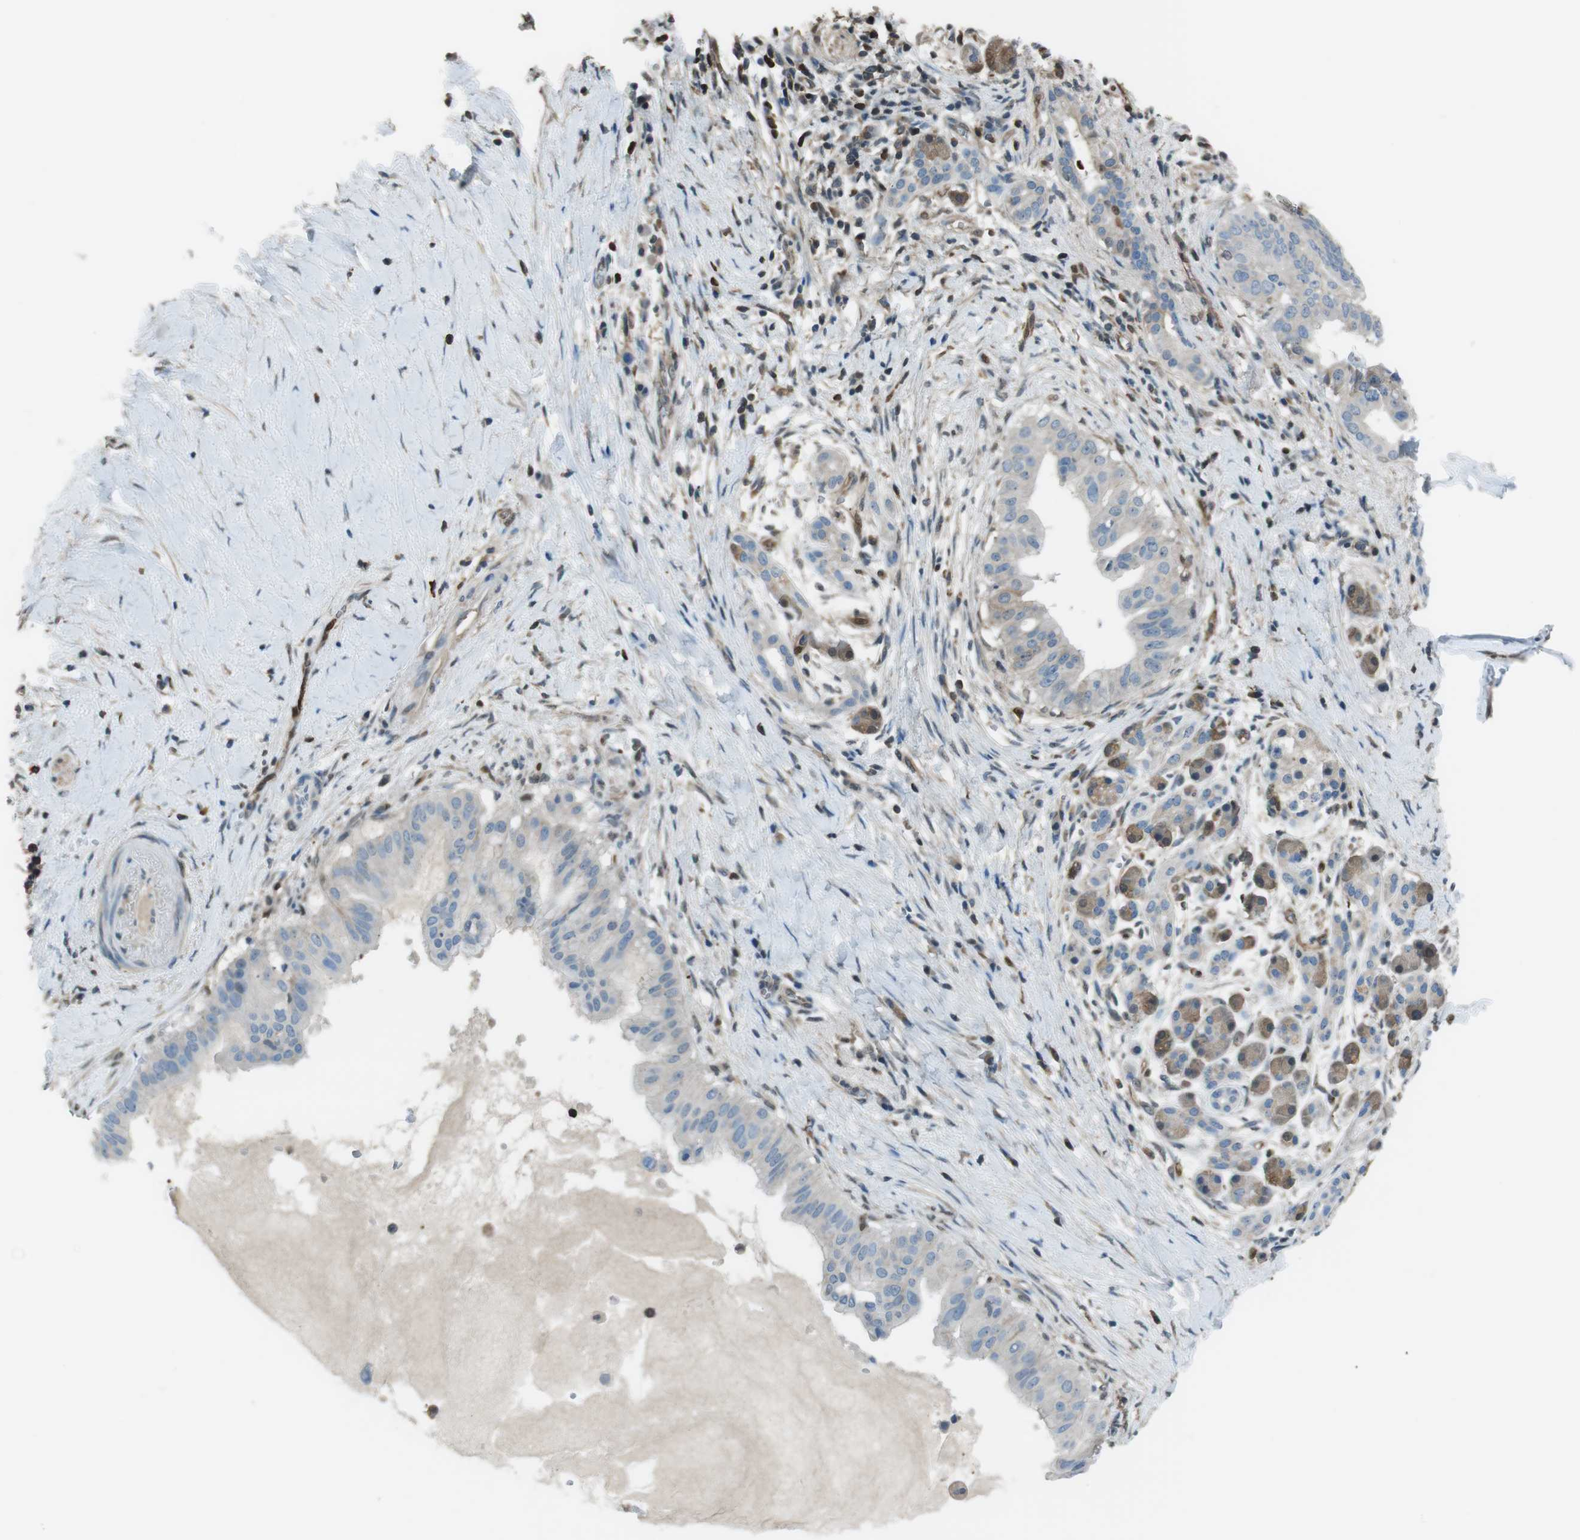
{"staining": {"intensity": "negative", "quantity": "none", "location": "none"}, "tissue": "pancreatic cancer", "cell_type": "Tumor cells", "image_type": "cancer", "snomed": [{"axis": "morphology", "description": "Adenocarcinoma, NOS"}, {"axis": "topography", "description": "Pancreas"}], "caption": "Immunohistochemistry histopathology image of human pancreatic adenocarcinoma stained for a protein (brown), which shows no staining in tumor cells.", "gene": "TWSG1", "patient": {"sex": "male", "age": 55}}